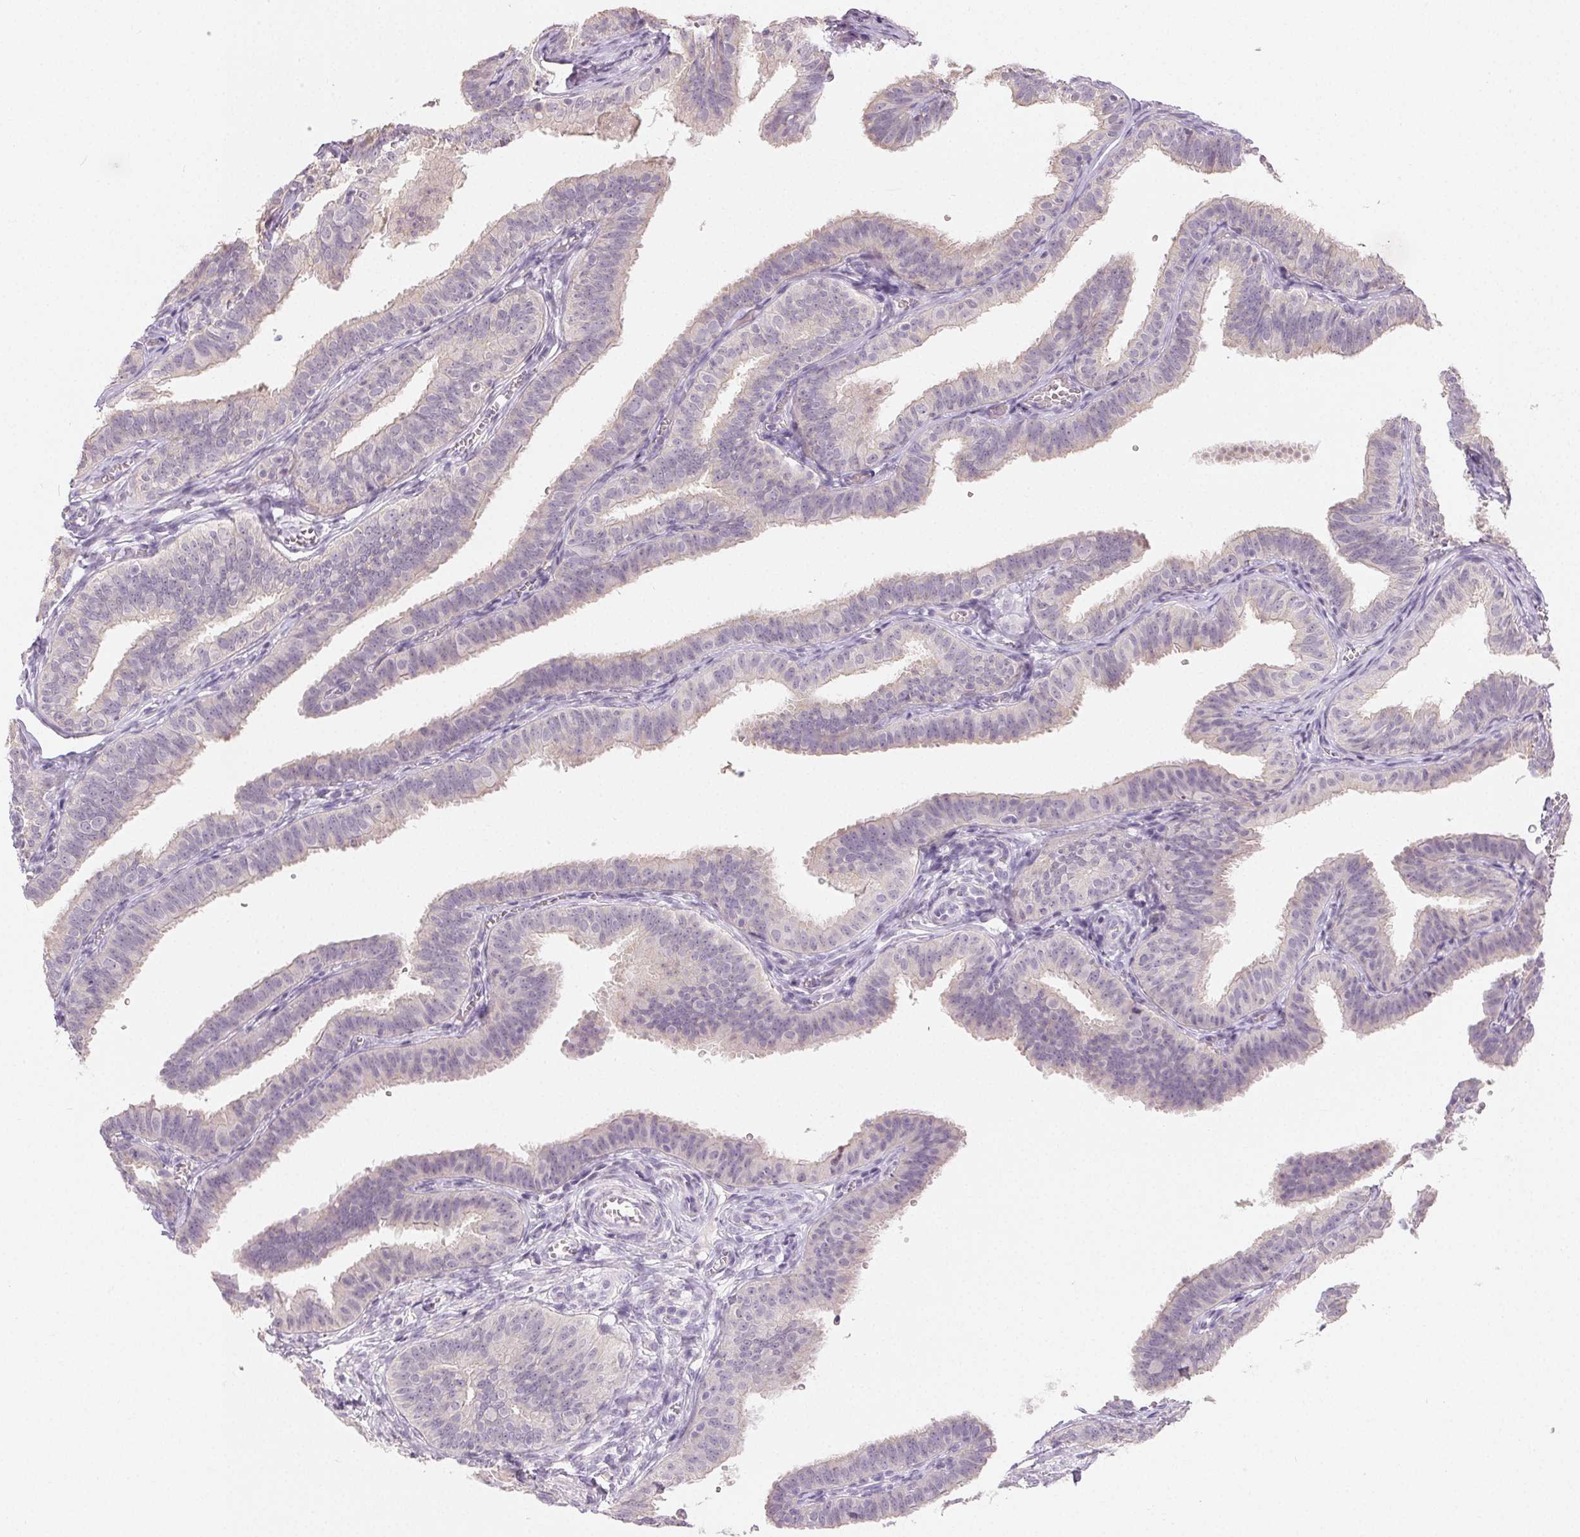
{"staining": {"intensity": "weak", "quantity": "<25%", "location": "cytoplasmic/membranous"}, "tissue": "fallopian tube", "cell_type": "Glandular cells", "image_type": "normal", "snomed": [{"axis": "morphology", "description": "Normal tissue, NOS"}, {"axis": "topography", "description": "Fallopian tube"}], "caption": "Fallopian tube stained for a protein using immunohistochemistry (IHC) shows no staining glandular cells.", "gene": "SFTPD", "patient": {"sex": "female", "age": 25}}